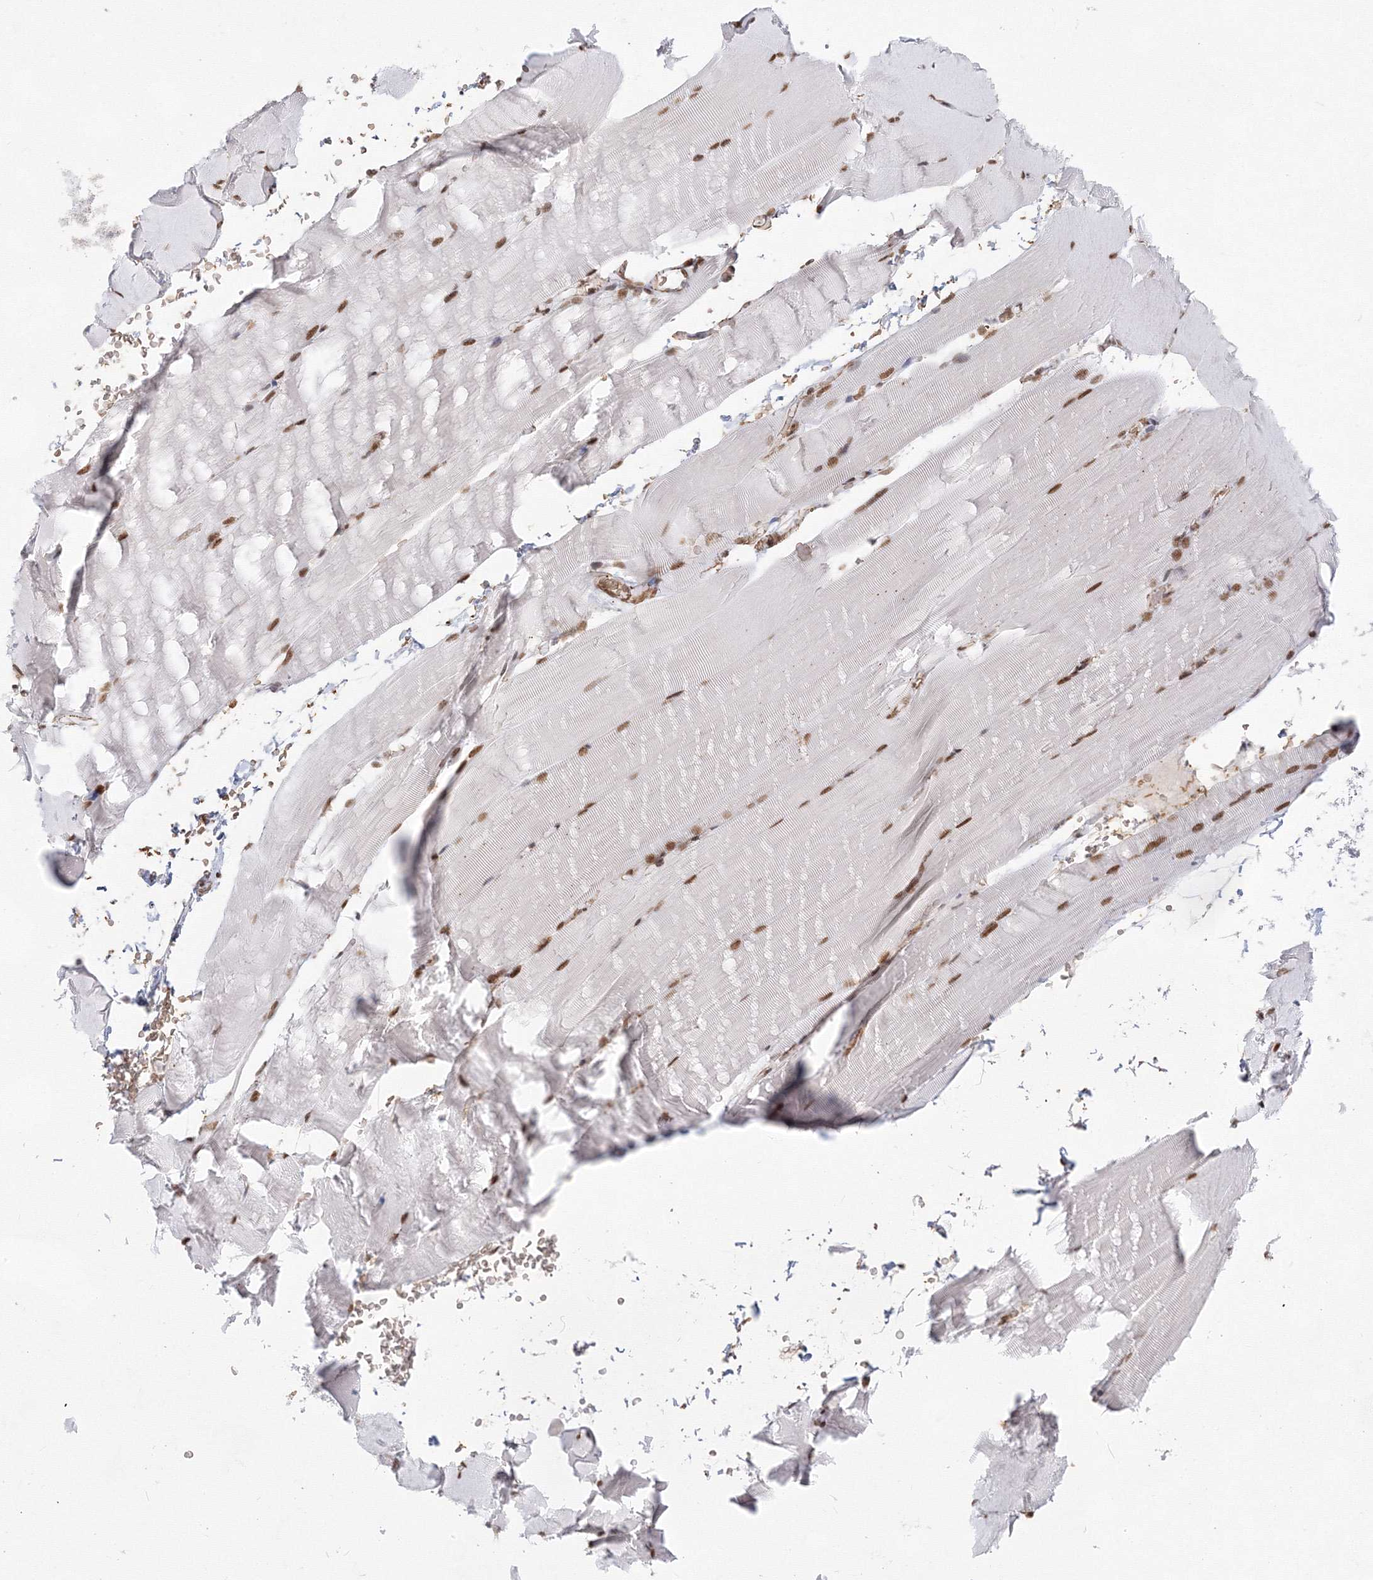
{"staining": {"intensity": "moderate", "quantity": ">75%", "location": "nuclear"}, "tissue": "skeletal muscle", "cell_type": "Myocytes", "image_type": "normal", "snomed": [{"axis": "morphology", "description": "Normal tissue, NOS"}, {"axis": "topography", "description": "Skeletal muscle"}, {"axis": "topography", "description": "Parathyroid gland"}], "caption": "A brown stain labels moderate nuclear staining of a protein in myocytes of benign skeletal muscle.", "gene": "ZNF638", "patient": {"sex": "female", "age": 37}}